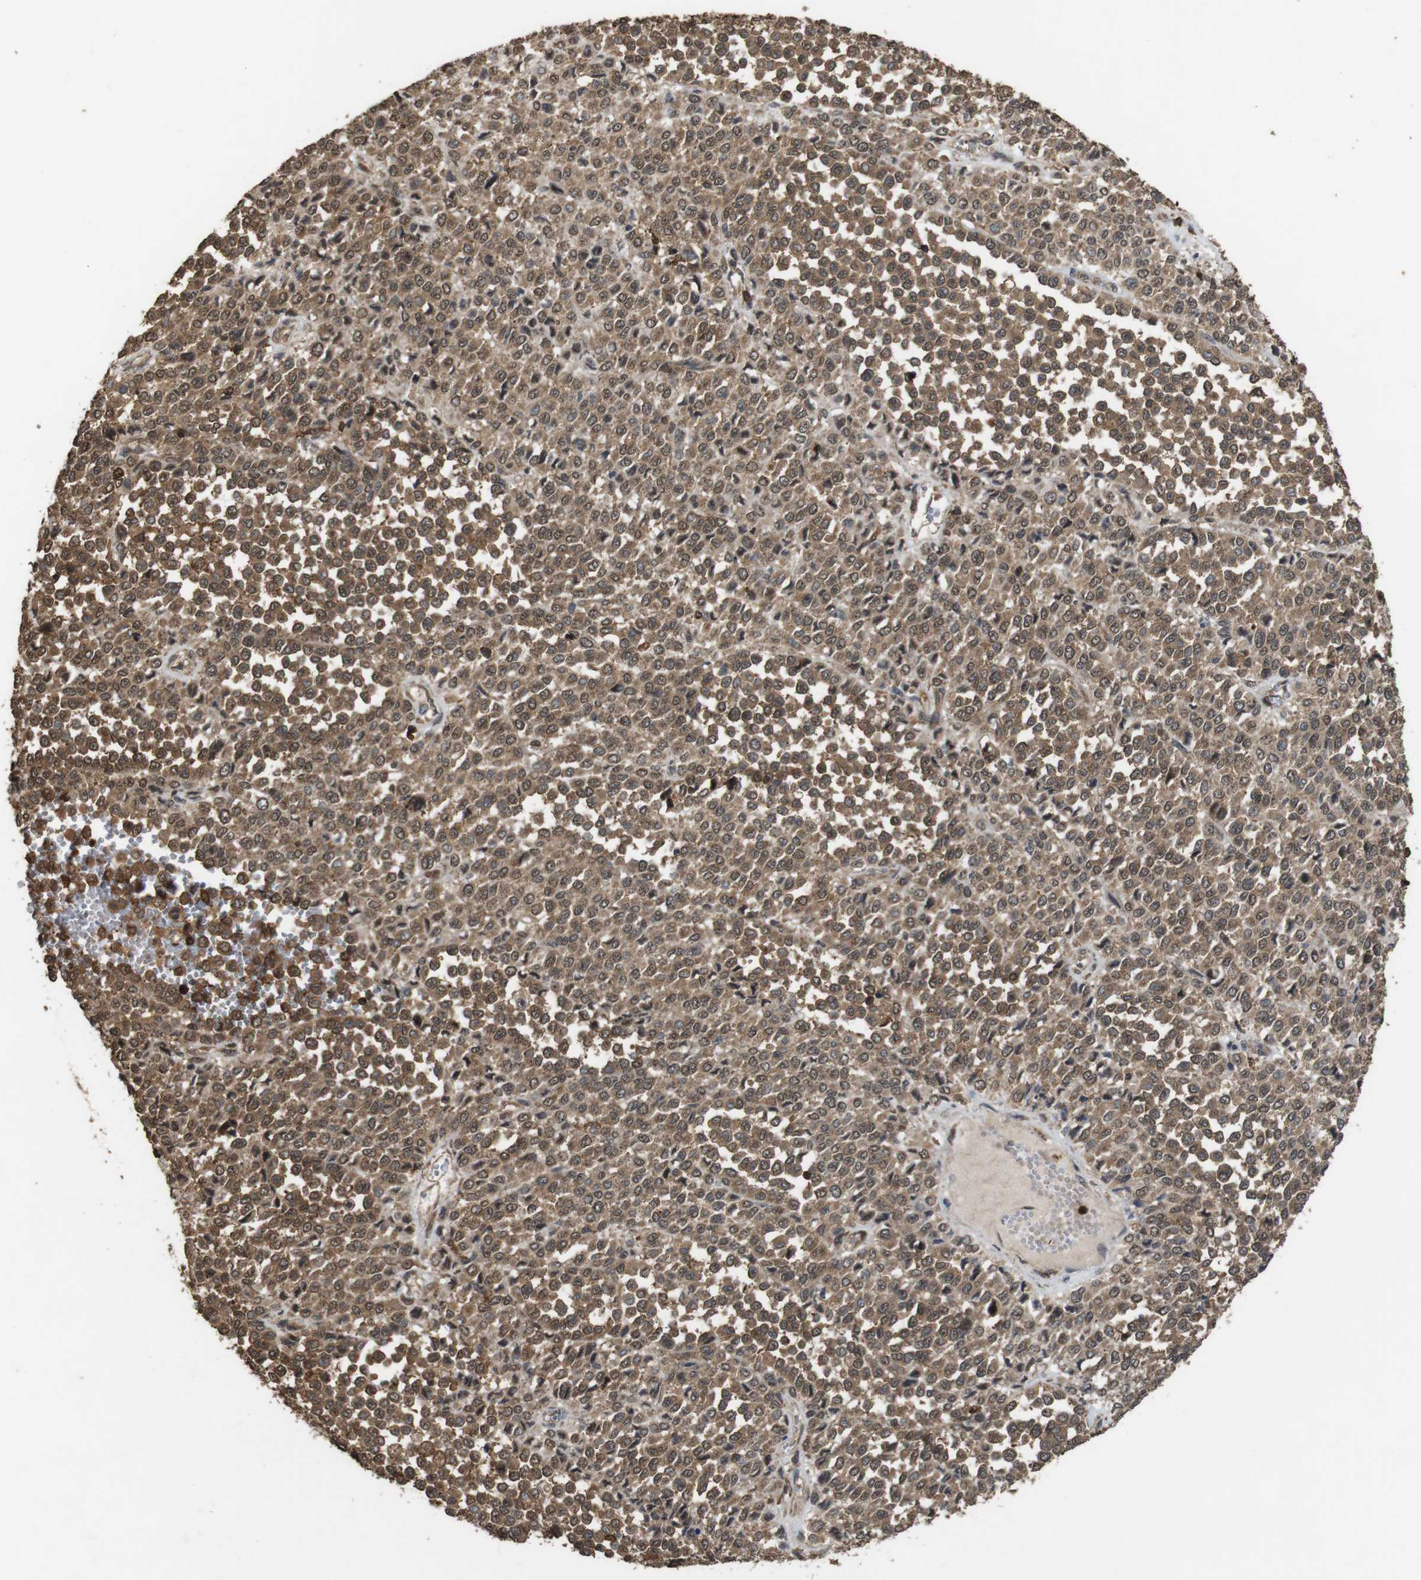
{"staining": {"intensity": "moderate", "quantity": ">75%", "location": "cytoplasmic/membranous"}, "tissue": "melanoma", "cell_type": "Tumor cells", "image_type": "cancer", "snomed": [{"axis": "morphology", "description": "Malignant melanoma, Metastatic site"}, {"axis": "topography", "description": "Pancreas"}], "caption": "Melanoma tissue exhibits moderate cytoplasmic/membranous staining in approximately >75% of tumor cells, visualized by immunohistochemistry. (DAB IHC with brightfield microscopy, high magnification).", "gene": "BAG4", "patient": {"sex": "female", "age": 30}}